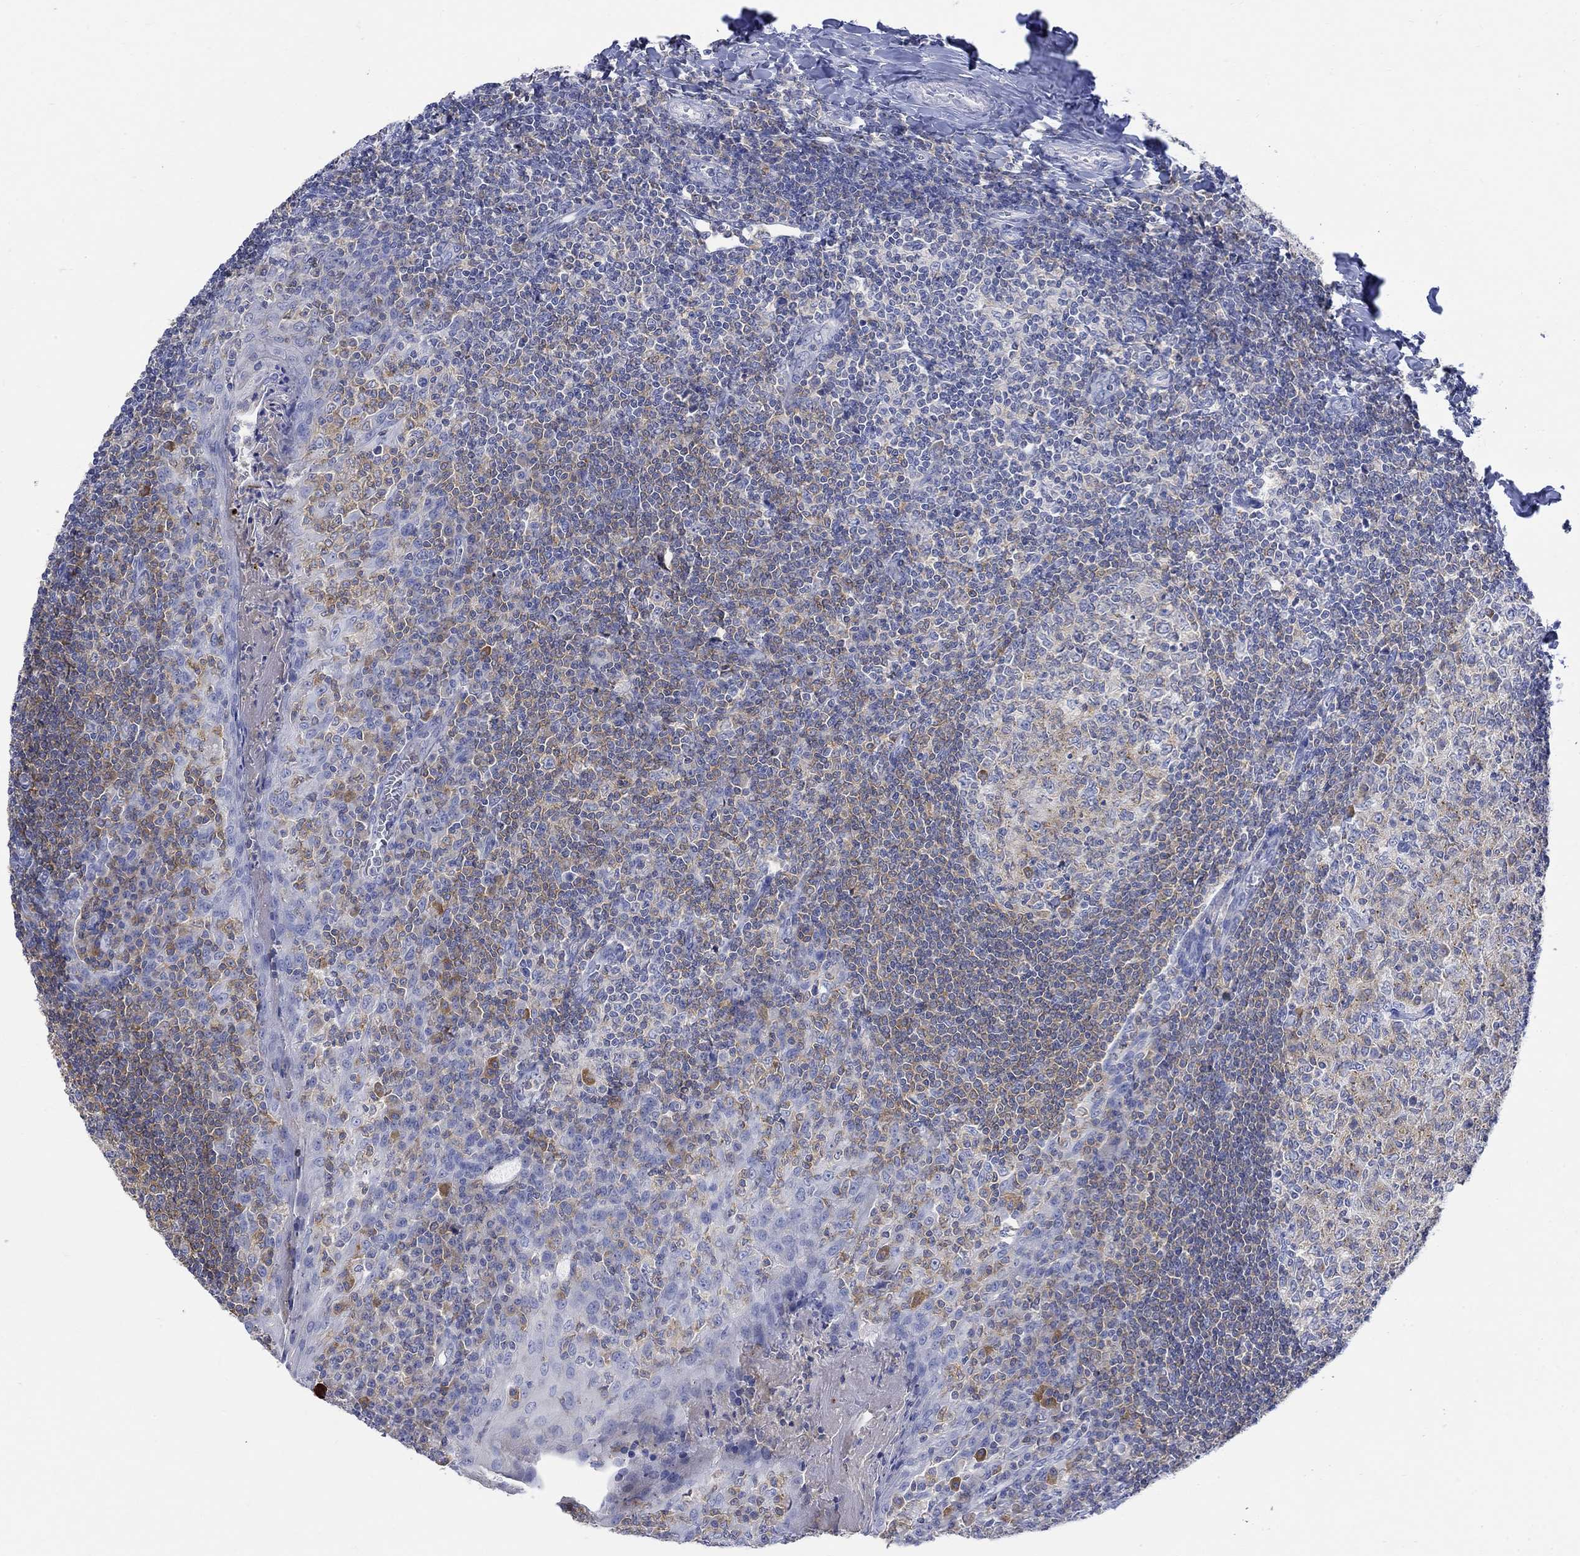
{"staining": {"intensity": "weak", "quantity": "25%-75%", "location": "cytoplasmic/membranous"}, "tissue": "tonsil", "cell_type": "Germinal center cells", "image_type": "normal", "snomed": [{"axis": "morphology", "description": "Normal tissue, NOS"}, {"axis": "topography", "description": "Tonsil"}], "caption": "A low amount of weak cytoplasmic/membranous expression is identified in about 25%-75% of germinal center cells in normal tonsil. Nuclei are stained in blue.", "gene": "GCM1", "patient": {"sex": "female", "age": 13}}